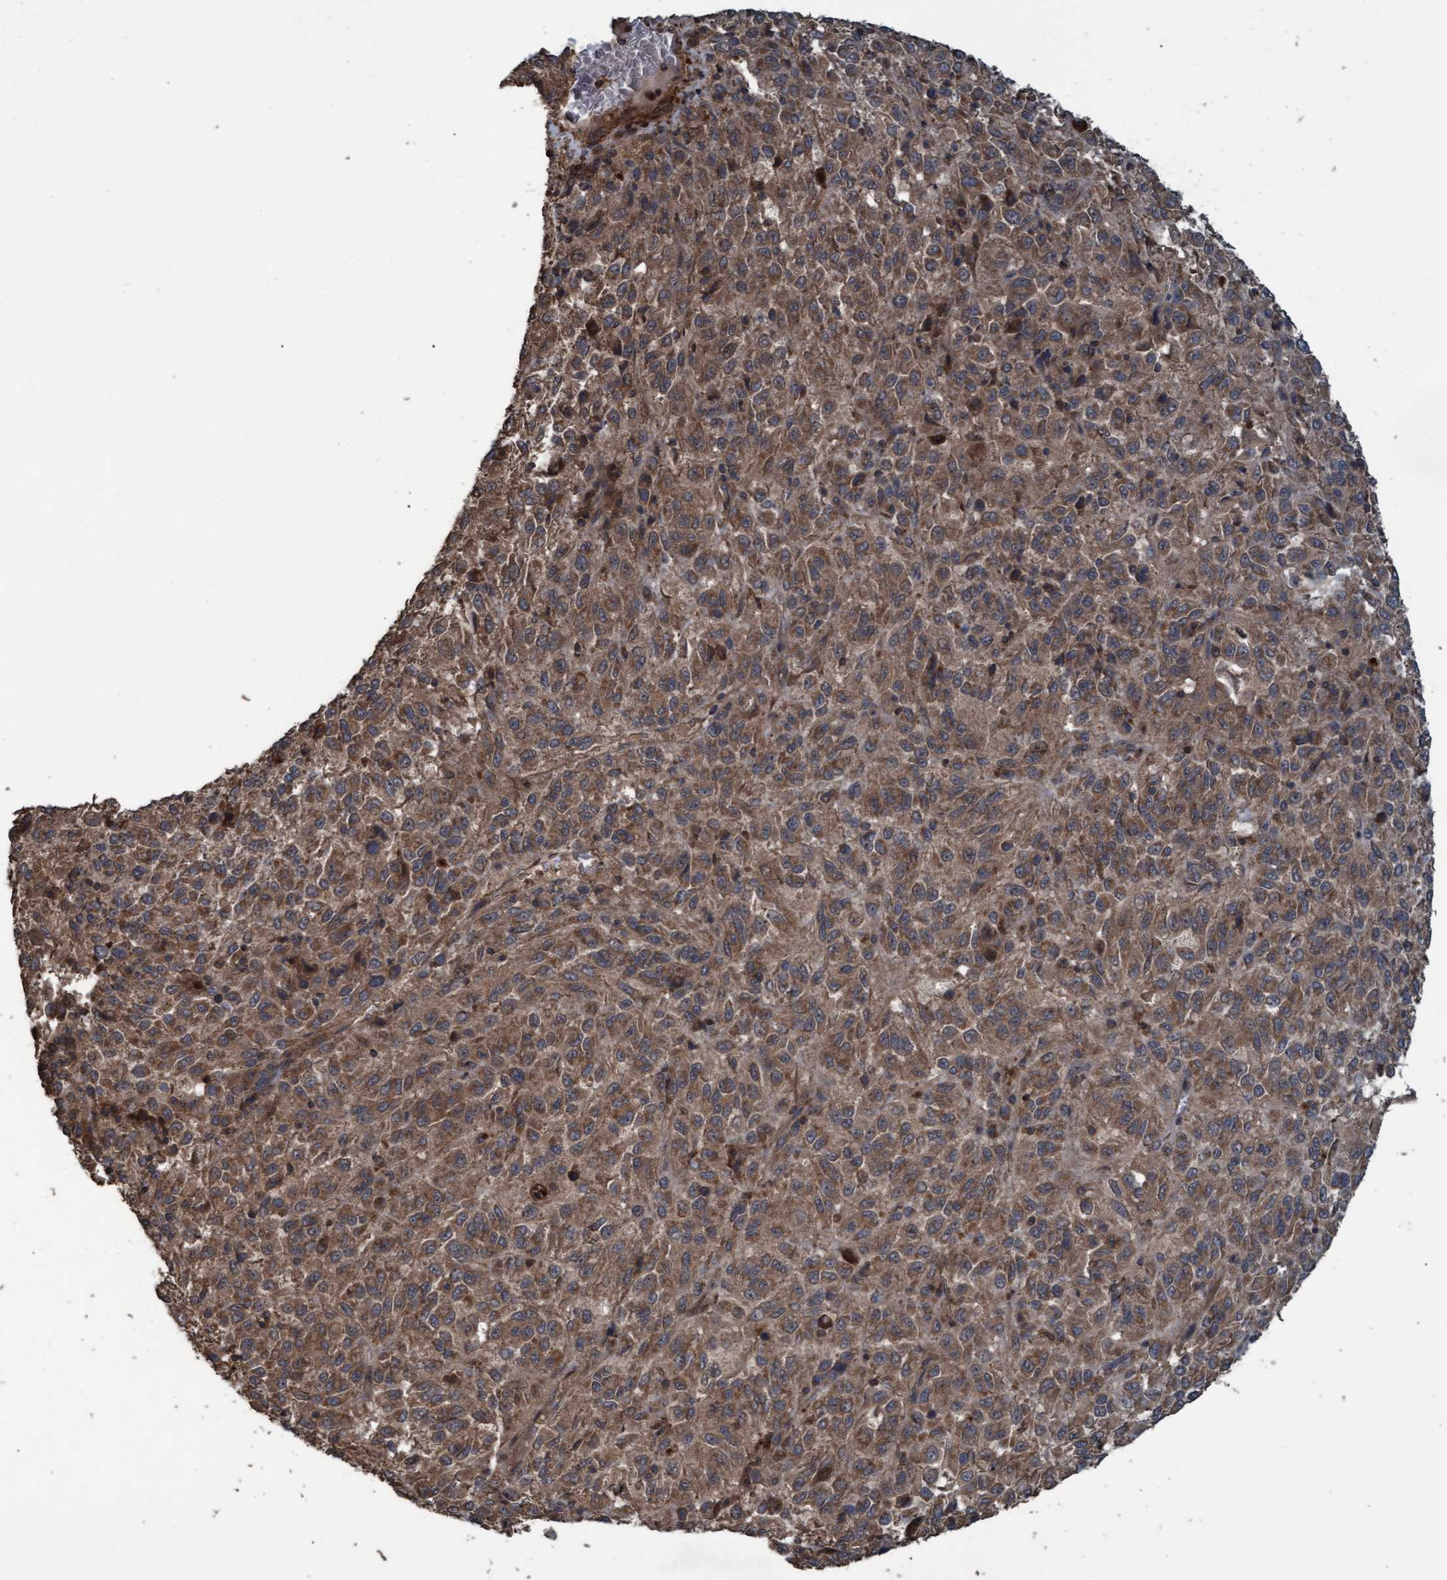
{"staining": {"intensity": "moderate", "quantity": ">75%", "location": "cytoplasmic/membranous"}, "tissue": "melanoma", "cell_type": "Tumor cells", "image_type": "cancer", "snomed": [{"axis": "morphology", "description": "Malignant melanoma, Metastatic site"}, {"axis": "topography", "description": "Lung"}], "caption": "Approximately >75% of tumor cells in malignant melanoma (metastatic site) show moderate cytoplasmic/membranous protein staining as visualized by brown immunohistochemical staining.", "gene": "GGT6", "patient": {"sex": "male", "age": 64}}